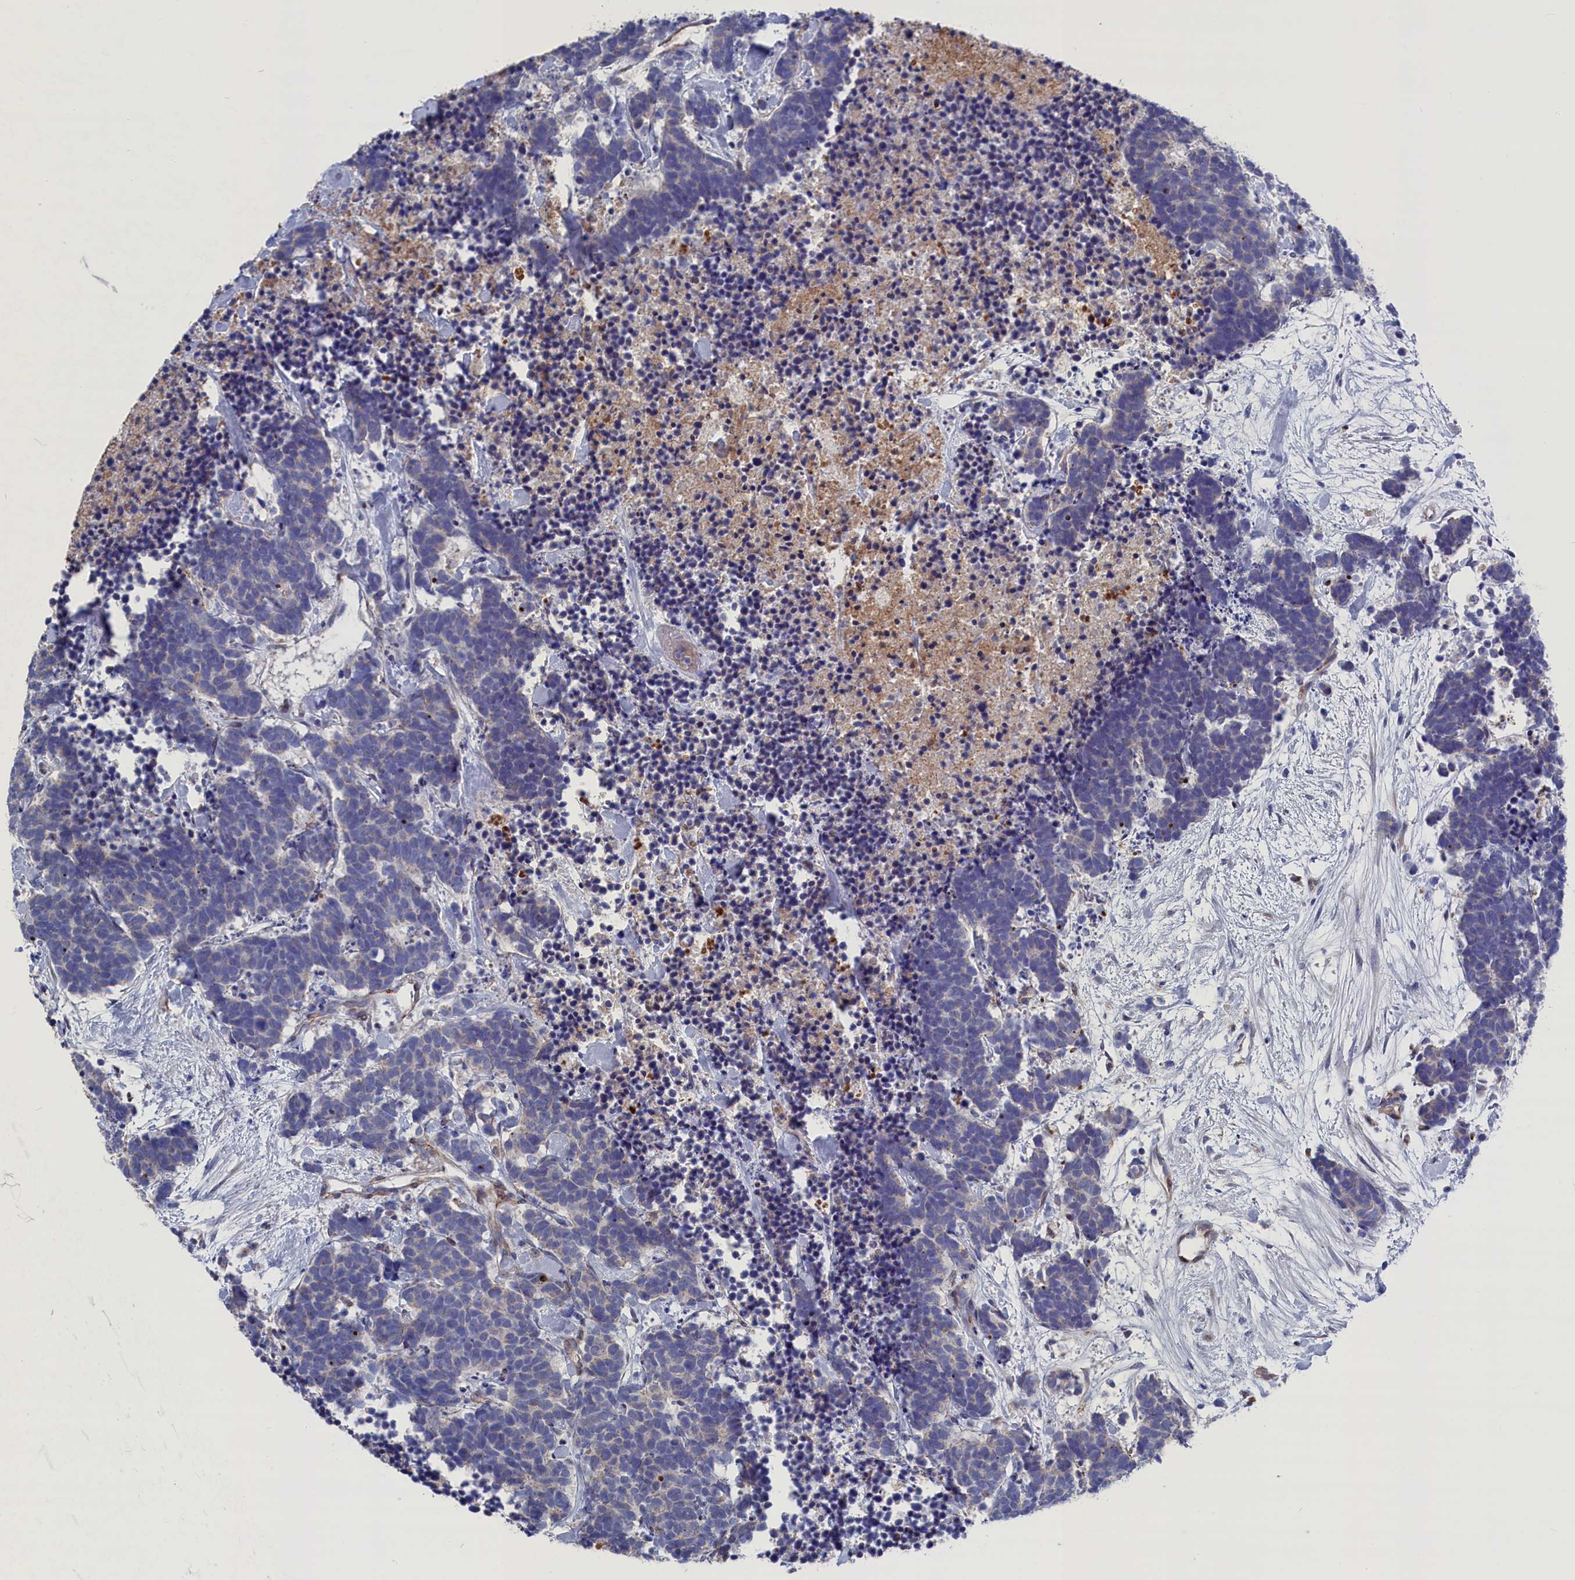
{"staining": {"intensity": "negative", "quantity": "none", "location": "none"}, "tissue": "carcinoid", "cell_type": "Tumor cells", "image_type": "cancer", "snomed": [{"axis": "morphology", "description": "Carcinoma, NOS"}, {"axis": "morphology", "description": "Carcinoid, malignant, NOS"}, {"axis": "topography", "description": "Prostate"}], "caption": "Immunohistochemical staining of carcinoid shows no significant positivity in tumor cells. (IHC, brightfield microscopy, high magnification).", "gene": "GPR108", "patient": {"sex": "male", "age": 57}}